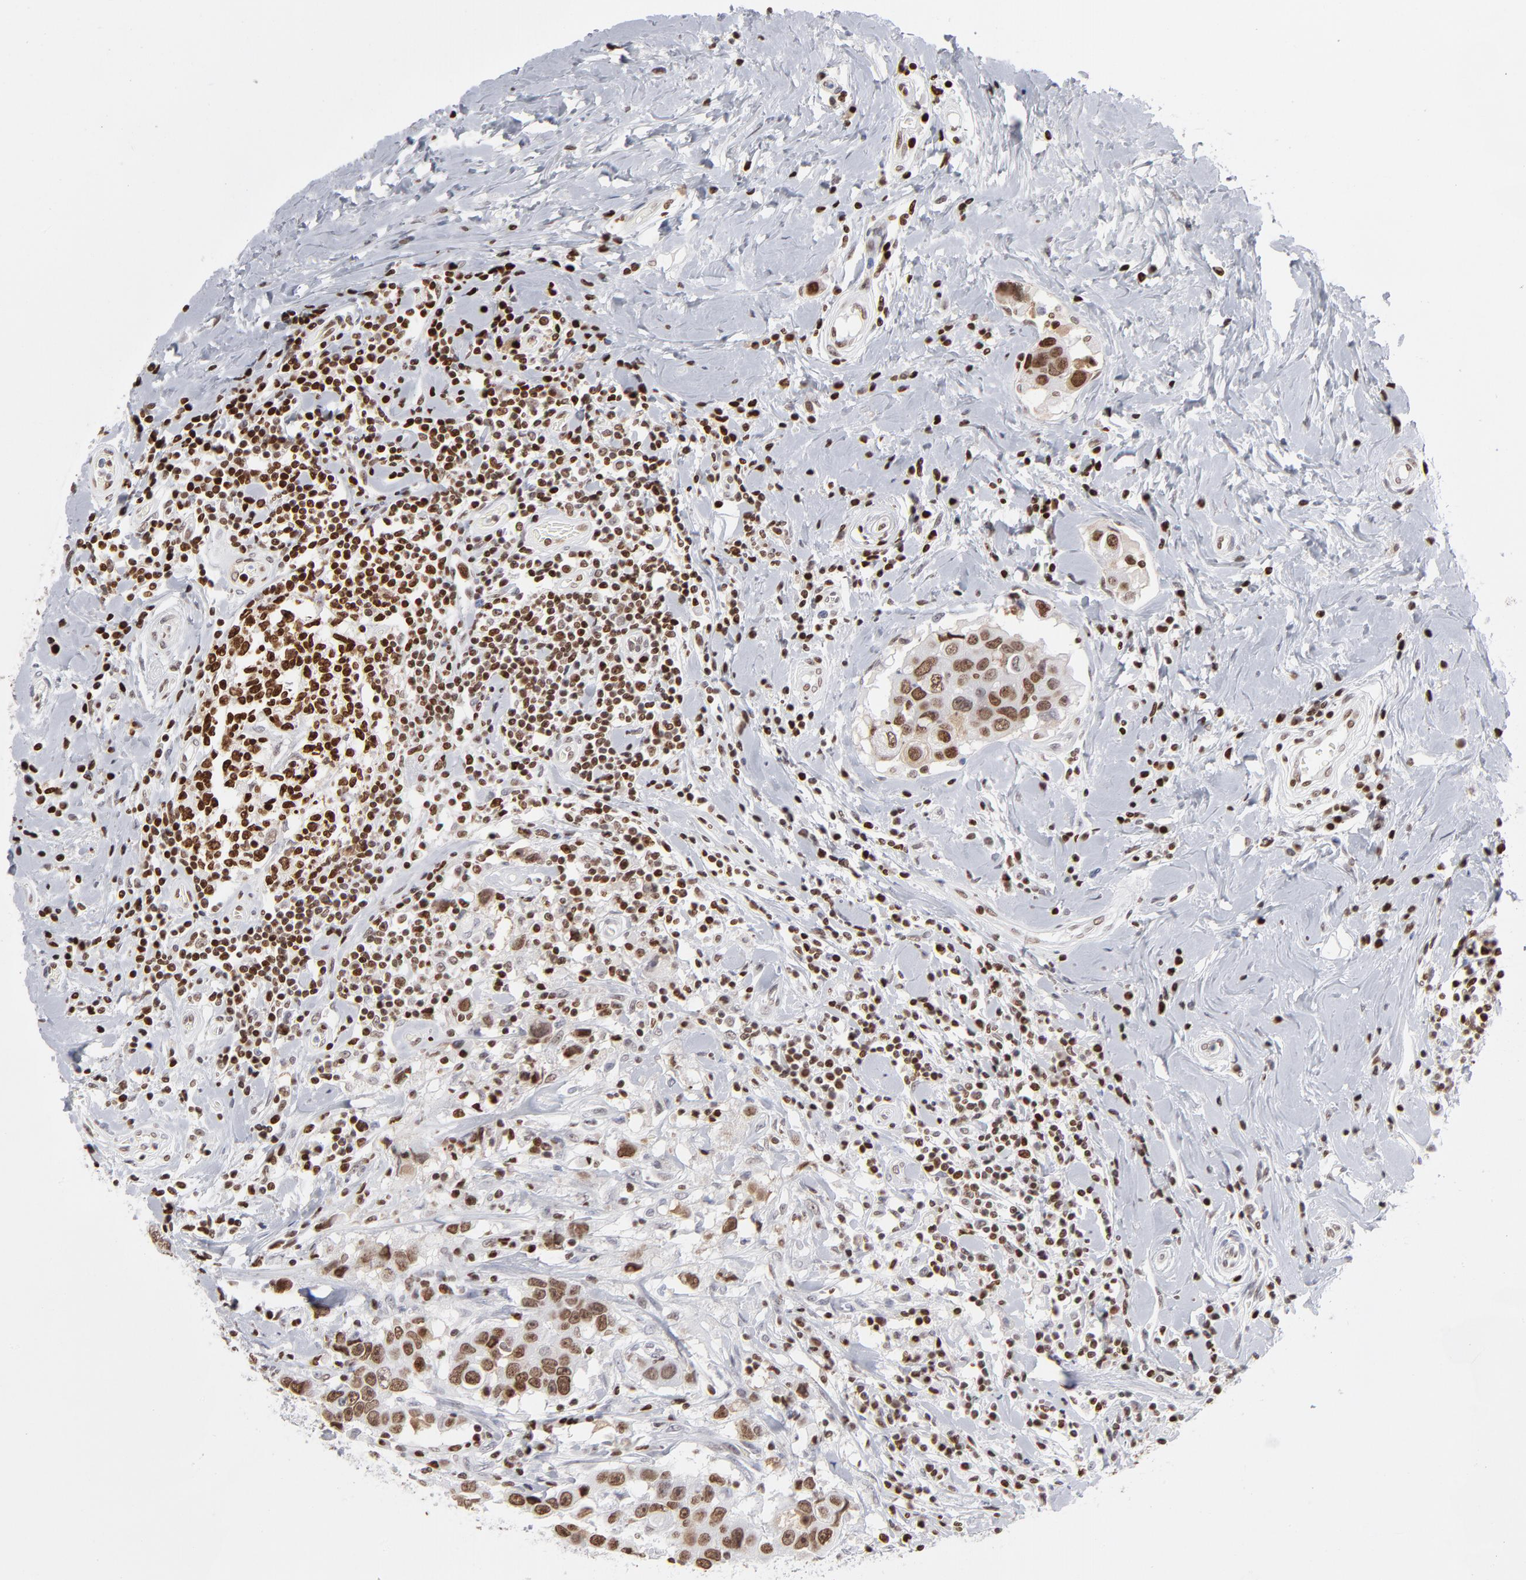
{"staining": {"intensity": "strong", "quantity": ">75%", "location": "nuclear"}, "tissue": "breast cancer", "cell_type": "Tumor cells", "image_type": "cancer", "snomed": [{"axis": "morphology", "description": "Duct carcinoma"}, {"axis": "topography", "description": "Breast"}], "caption": "Tumor cells show high levels of strong nuclear staining in about >75% of cells in human breast invasive ductal carcinoma. (Brightfield microscopy of DAB IHC at high magnification).", "gene": "PARP1", "patient": {"sex": "female", "age": 27}}